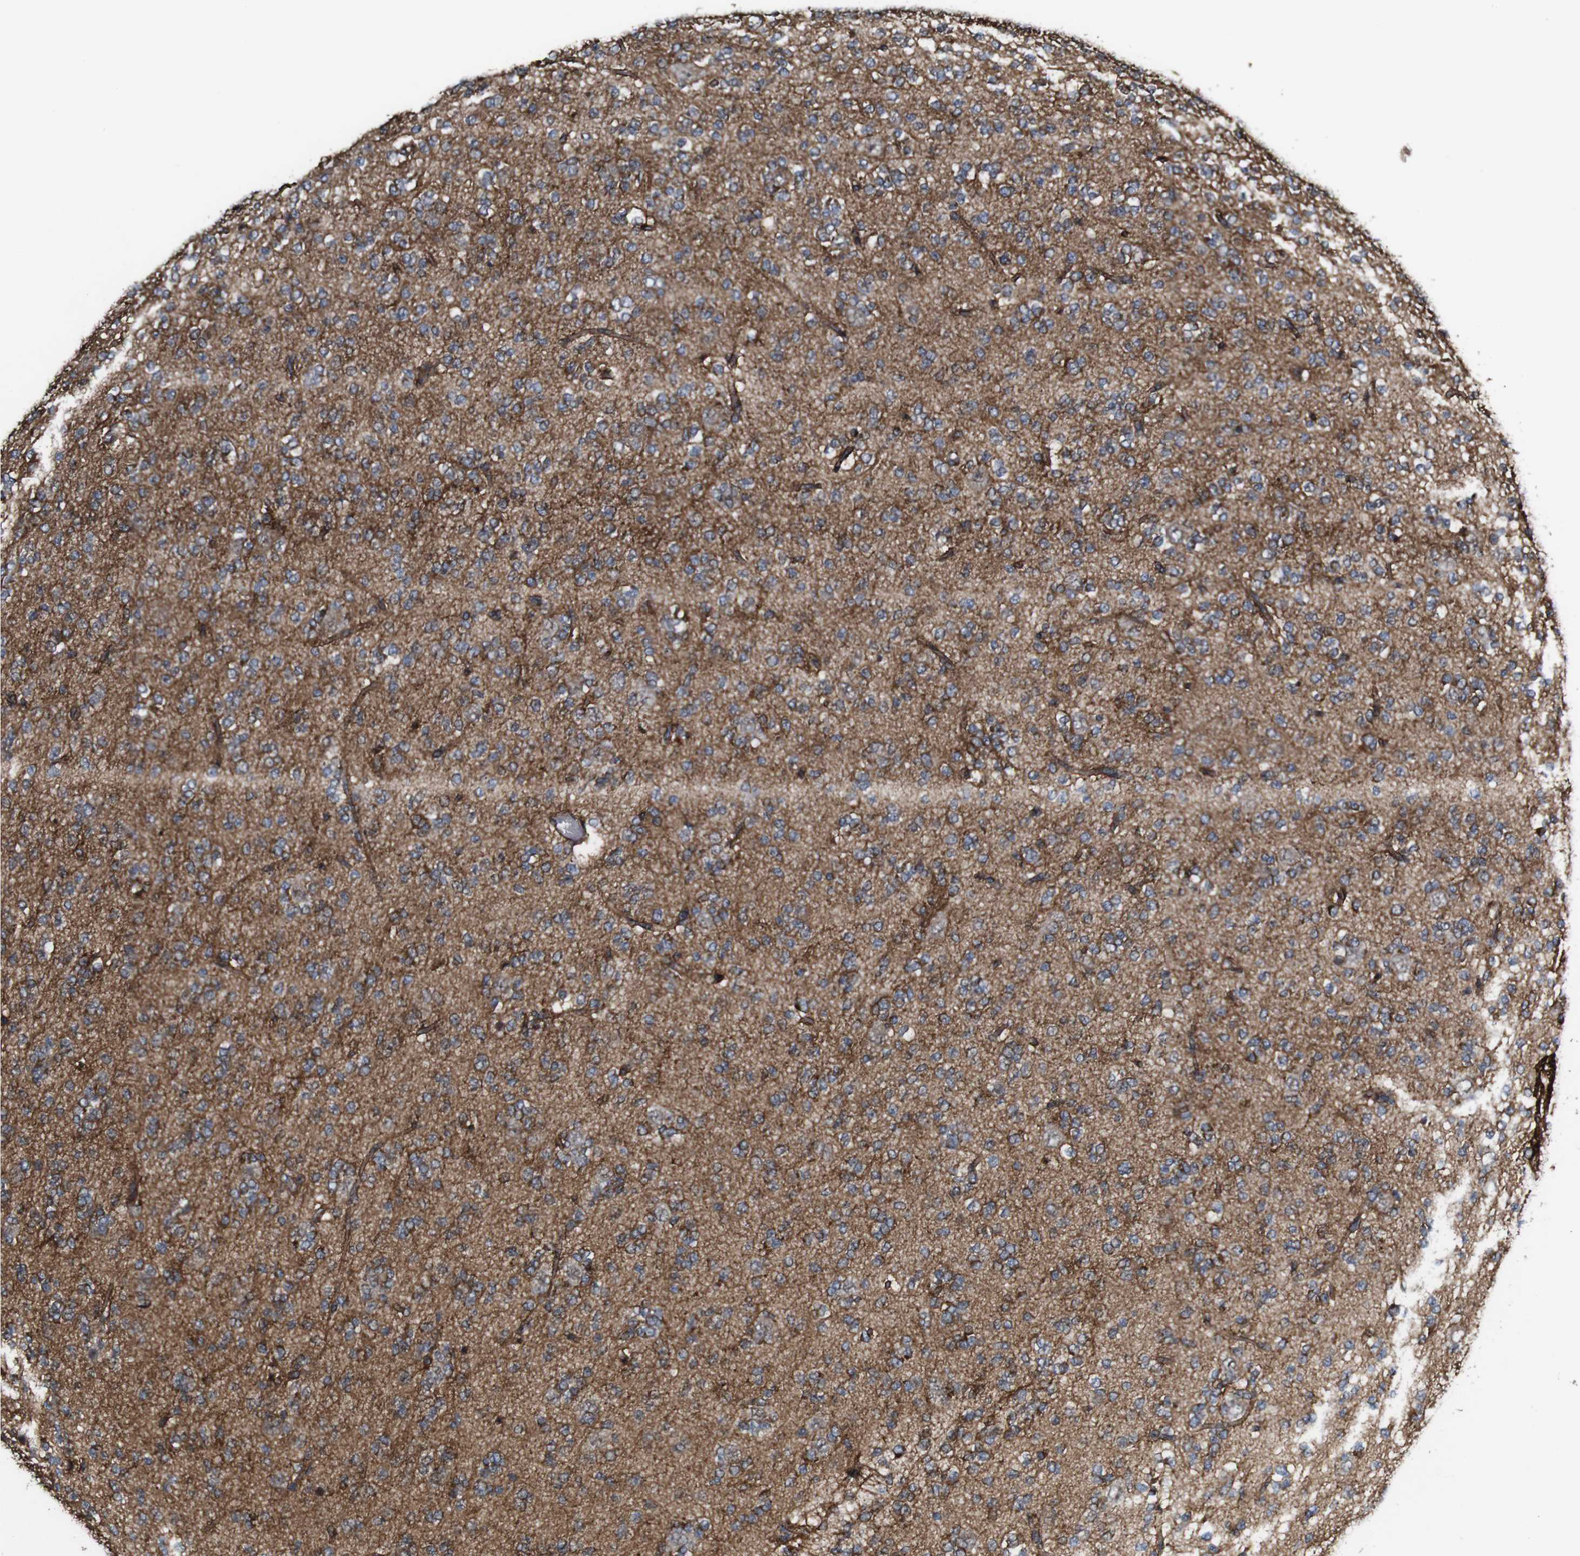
{"staining": {"intensity": "strong", "quantity": "<25%", "location": "cytoplasmic/membranous"}, "tissue": "glioma", "cell_type": "Tumor cells", "image_type": "cancer", "snomed": [{"axis": "morphology", "description": "Glioma, malignant, Low grade"}, {"axis": "topography", "description": "Brain"}], "caption": "Tumor cells exhibit strong cytoplasmic/membranous positivity in about <25% of cells in glioma.", "gene": "BTN3A3", "patient": {"sex": "male", "age": 38}}